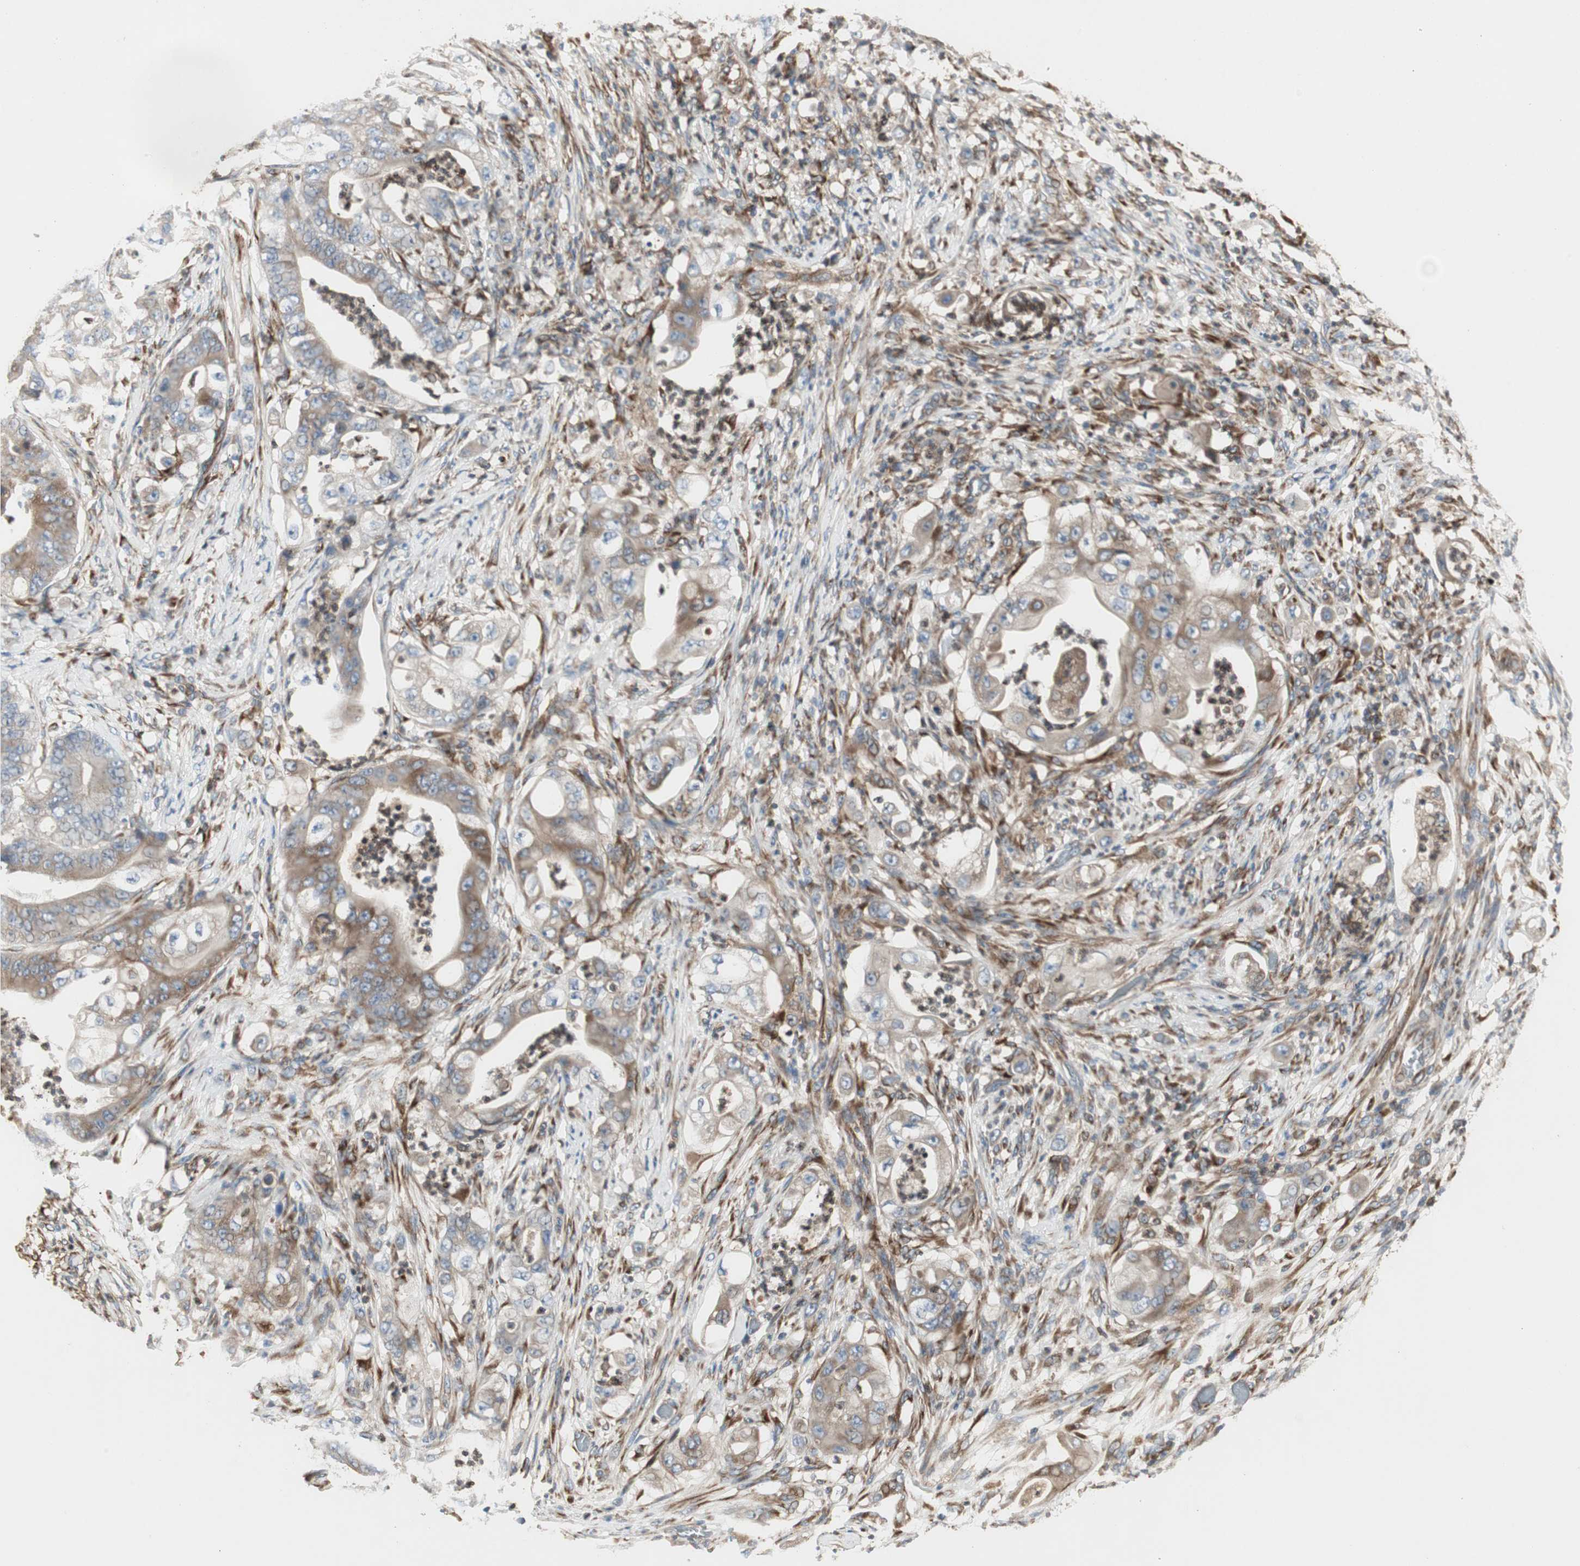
{"staining": {"intensity": "moderate", "quantity": ">75%", "location": "cytoplasmic/membranous"}, "tissue": "stomach cancer", "cell_type": "Tumor cells", "image_type": "cancer", "snomed": [{"axis": "morphology", "description": "Adenocarcinoma, NOS"}, {"axis": "topography", "description": "Stomach"}], "caption": "An image of stomach cancer (adenocarcinoma) stained for a protein exhibits moderate cytoplasmic/membranous brown staining in tumor cells.", "gene": "H6PD", "patient": {"sex": "female", "age": 73}}